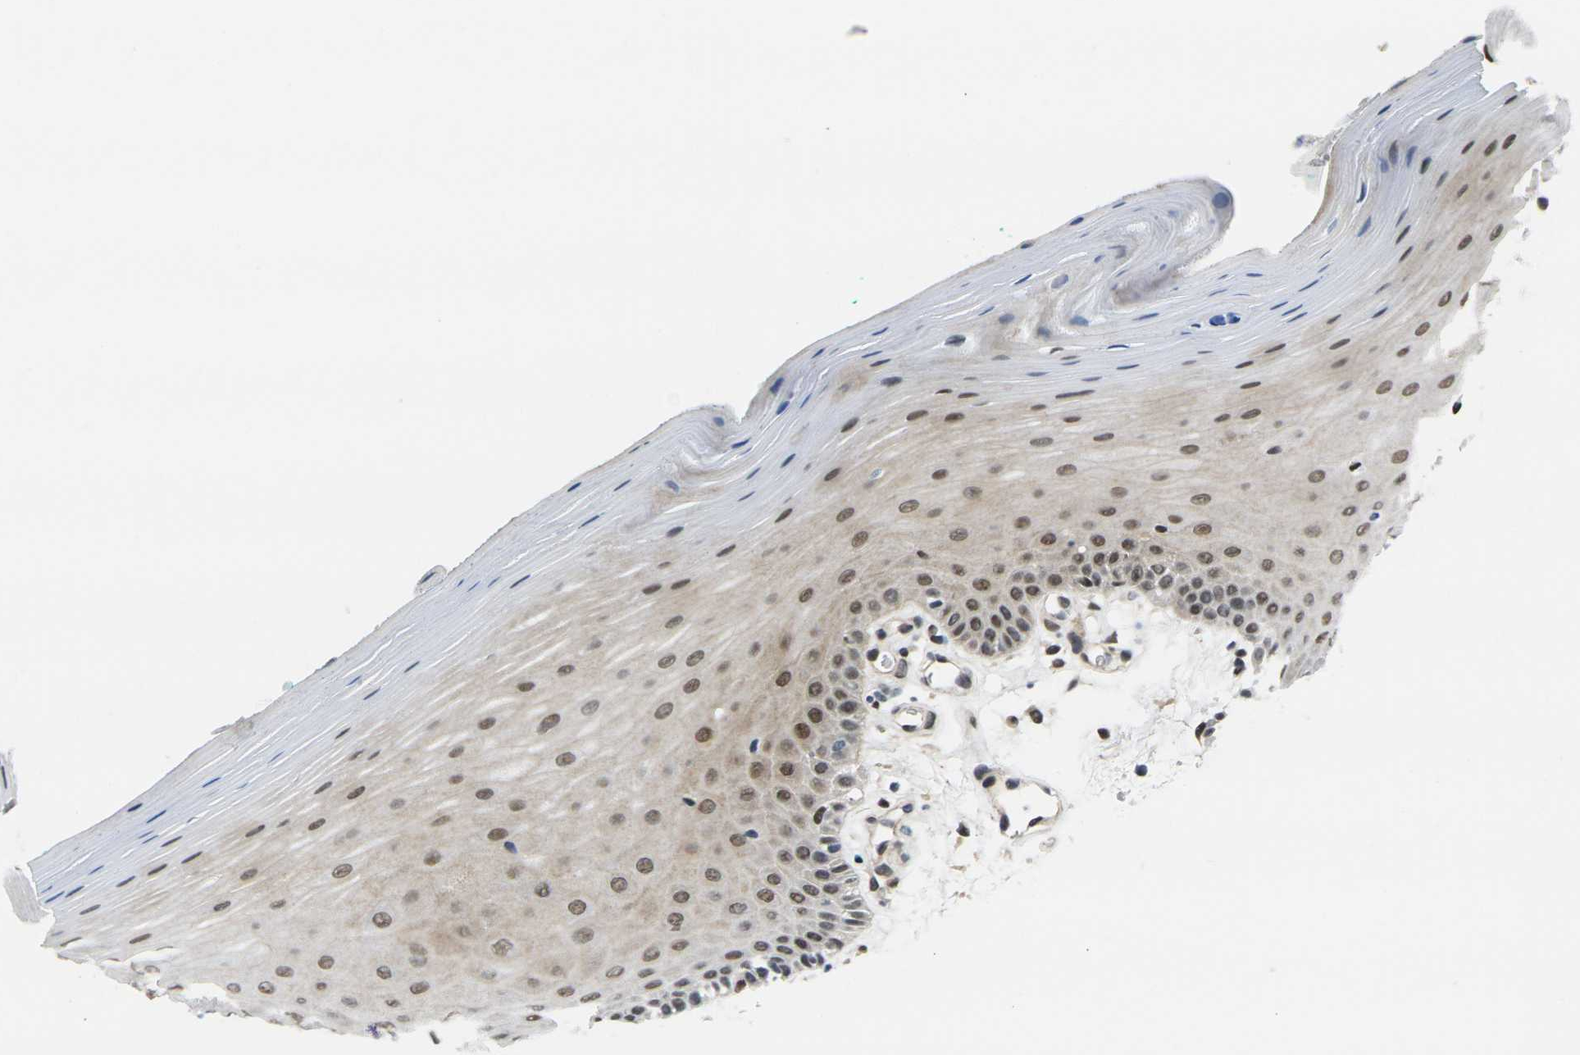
{"staining": {"intensity": "moderate", "quantity": ">75%", "location": "nuclear"}, "tissue": "oral mucosa", "cell_type": "Squamous epithelial cells", "image_type": "normal", "snomed": [{"axis": "morphology", "description": "Normal tissue, NOS"}, {"axis": "topography", "description": "Skeletal muscle"}, {"axis": "topography", "description": "Oral tissue"}], "caption": "This micrograph reveals unremarkable oral mucosa stained with immunohistochemistry to label a protein in brown. The nuclear of squamous epithelial cells show moderate positivity for the protein. Nuclei are counter-stained blue.", "gene": "RBM7", "patient": {"sex": "male", "age": 58}}